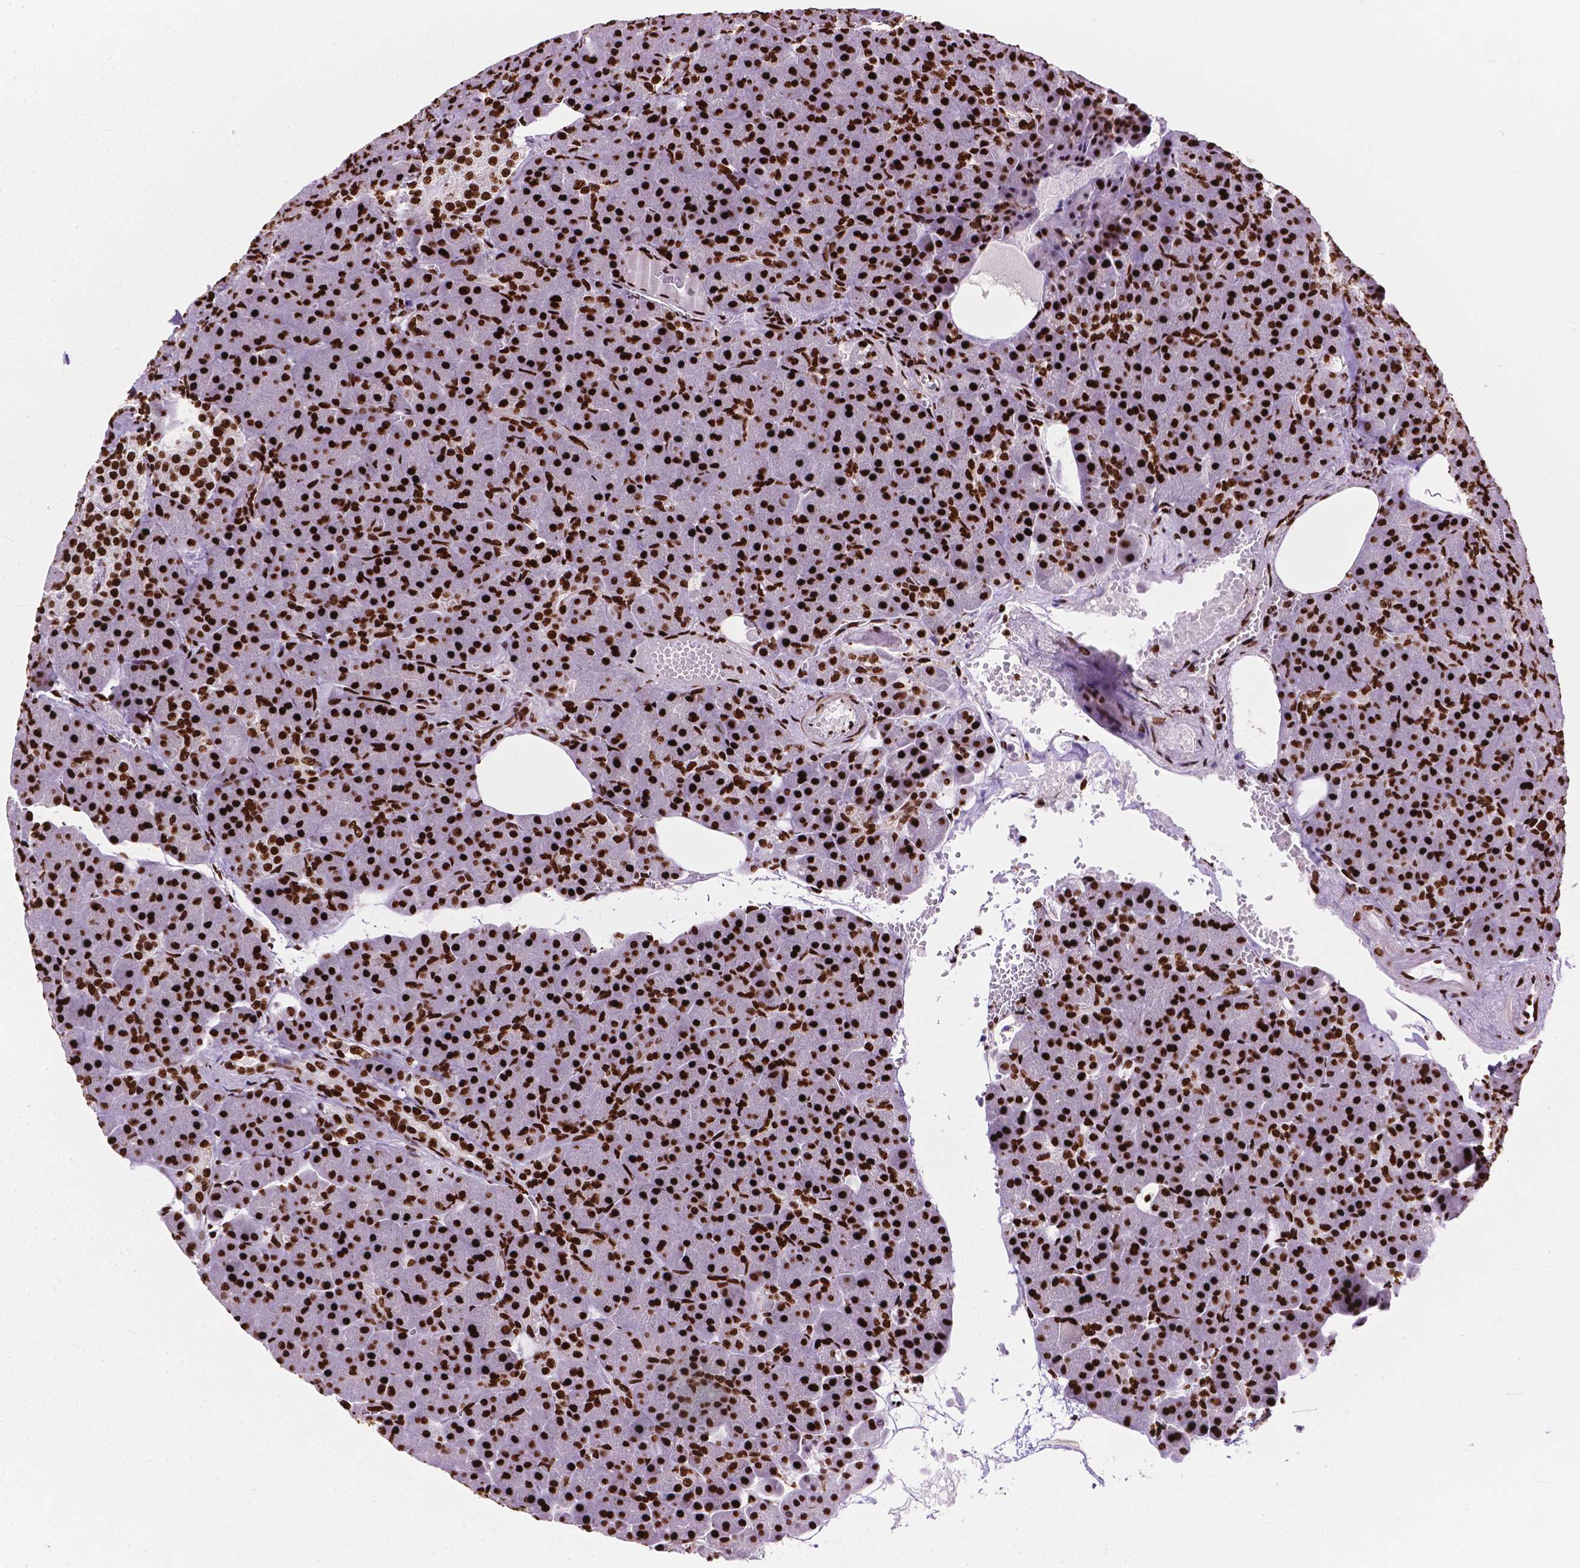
{"staining": {"intensity": "strong", "quantity": ">75%", "location": "nuclear"}, "tissue": "pancreas", "cell_type": "Exocrine glandular cells", "image_type": "normal", "snomed": [{"axis": "morphology", "description": "Normal tissue, NOS"}, {"axis": "topography", "description": "Pancreas"}], "caption": "Pancreas stained for a protein (brown) demonstrates strong nuclear positive expression in about >75% of exocrine glandular cells.", "gene": "SMIM5", "patient": {"sex": "female", "age": 74}}